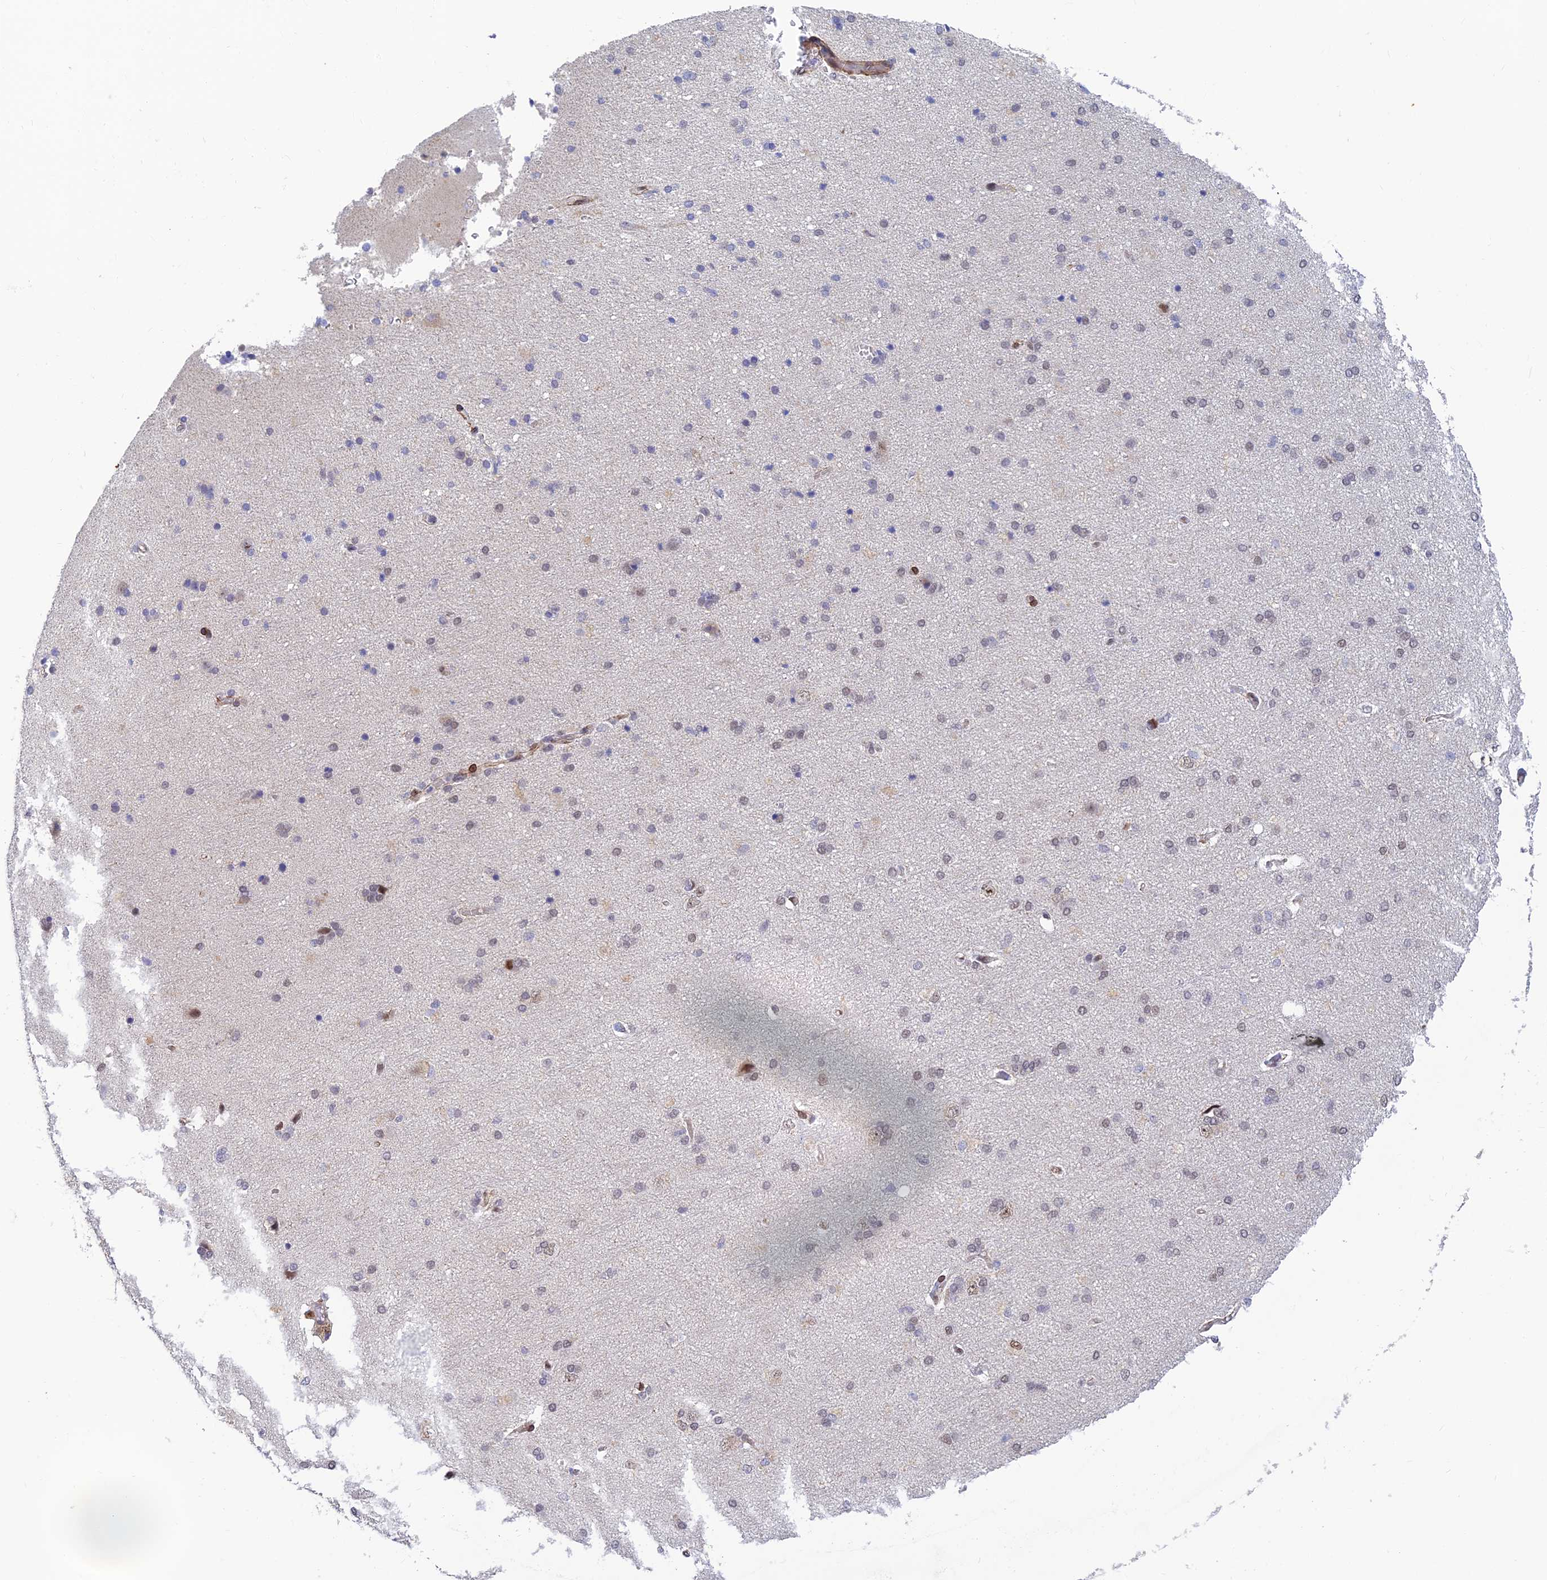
{"staining": {"intensity": "moderate", "quantity": ">75%", "location": "cytoplasmic/membranous"}, "tissue": "cerebral cortex", "cell_type": "Endothelial cells", "image_type": "normal", "snomed": [{"axis": "morphology", "description": "Normal tissue, NOS"}, {"axis": "topography", "description": "Cerebral cortex"}], "caption": "Immunohistochemical staining of normal human cerebral cortex shows medium levels of moderate cytoplasmic/membranous expression in approximately >75% of endothelial cells. The staining was performed using DAB (3,3'-diaminobenzidine) to visualize the protein expression in brown, while the nuclei were stained in blue with hematoxylin (Magnification: 20x).", "gene": "CLK4", "patient": {"sex": "male", "age": 62}}